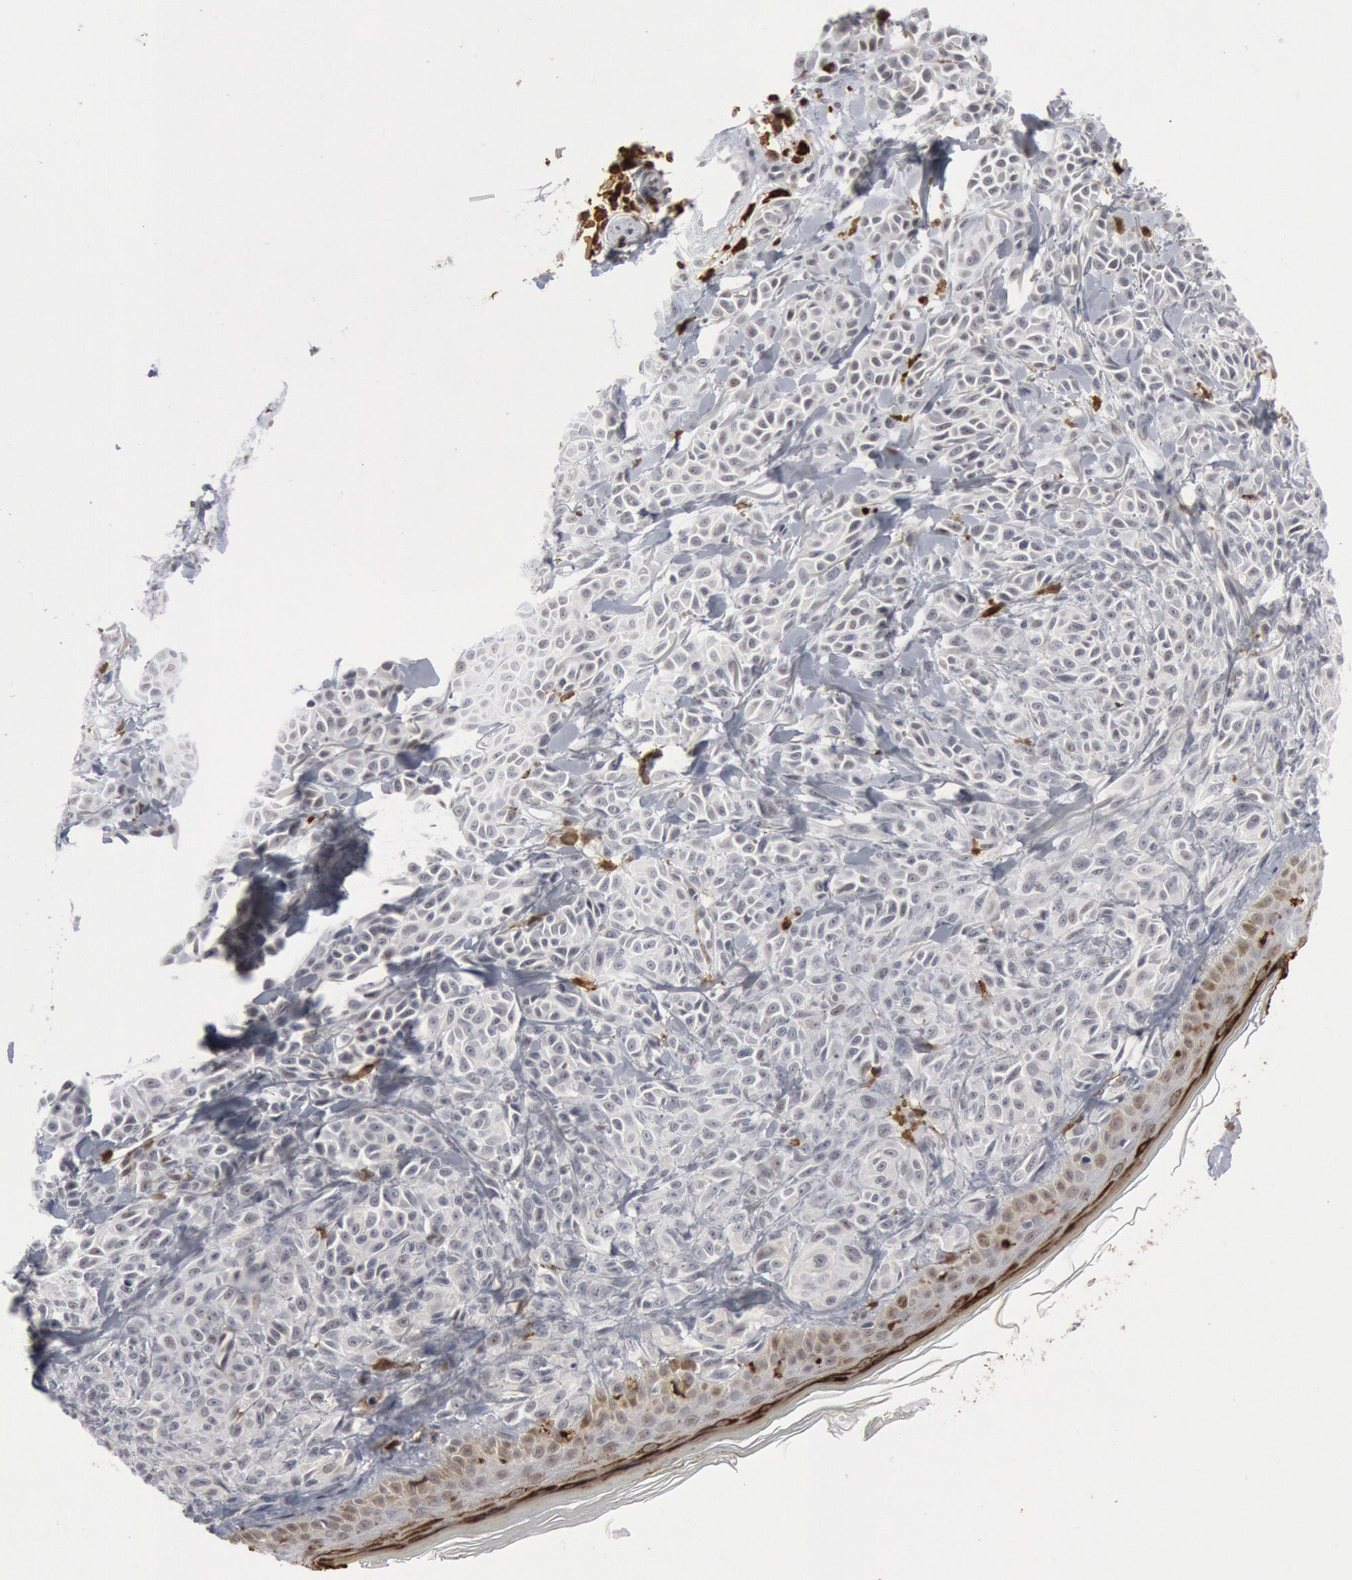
{"staining": {"intensity": "negative", "quantity": "none", "location": "none"}, "tissue": "melanoma", "cell_type": "Tumor cells", "image_type": "cancer", "snomed": [{"axis": "morphology", "description": "Malignant melanoma, NOS"}, {"axis": "topography", "description": "Skin"}], "caption": "Tumor cells show no significant protein expression in malignant melanoma.", "gene": "PTPN6", "patient": {"sex": "female", "age": 73}}